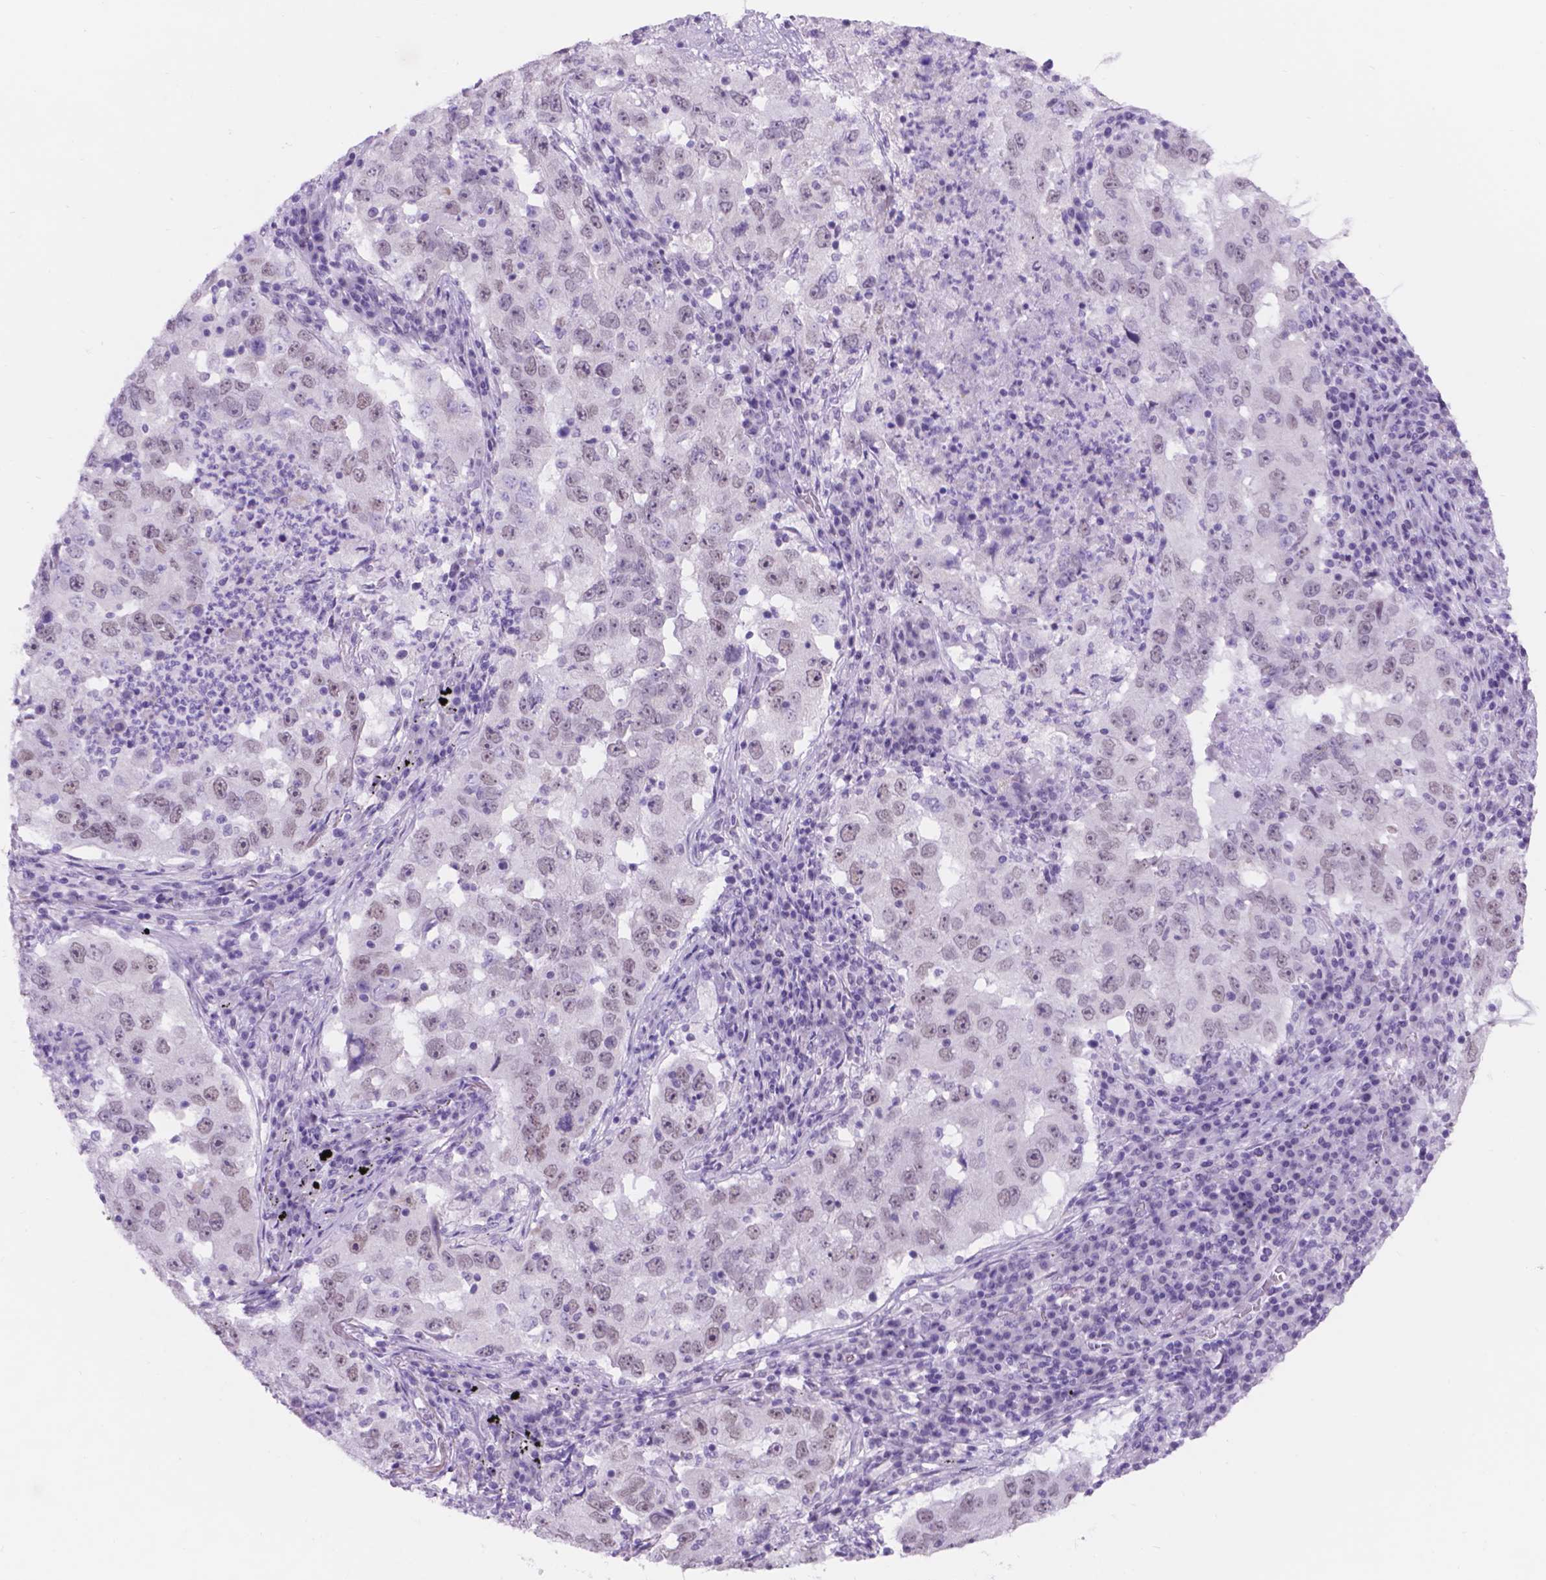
{"staining": {"intensity": "weak", "quantity": ">75%", "location": "nuclear"}, "tissue": "lung cancer", "cell_type": "Tumor cells", "image_type": "cancer", "snomed": [{"axis": "morphology", "description": "Adenocarcinoma, NOS"}, {"axis": "topography", "description": "Lung"}], "caption": "Lung adenocarcinoma tissue displays weak nuclear staining in approximately >75% of tumor cells, visualized by immunohistochemistry.", "gene": "DCC", "patient": {"sex": "male", "age": 73}}